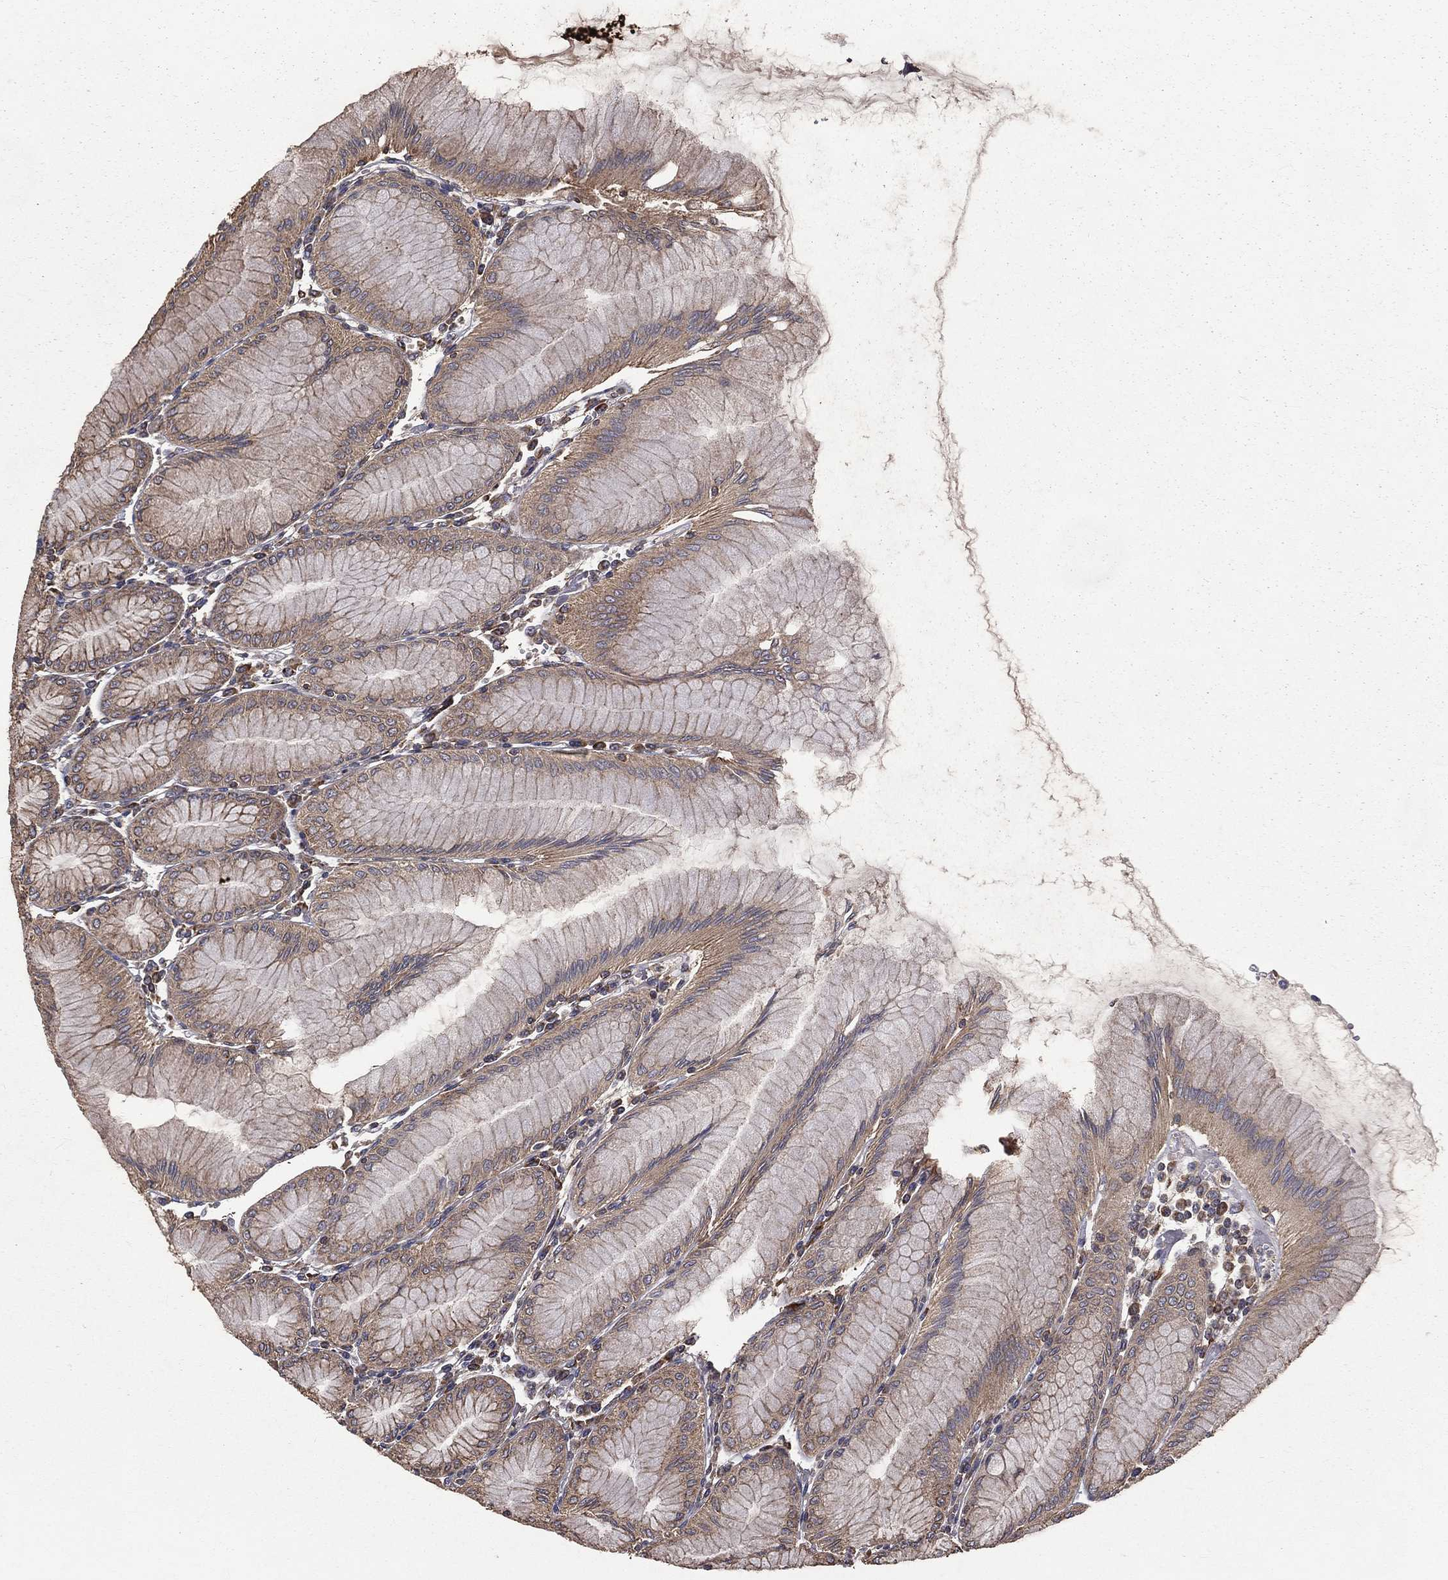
{"staining": {"intensity": "strong", "quantity": "<25%", "location": "cytoplasmic/membranous"}, "tissue": "stomach", "cell_type": "Glandular cells", "image_type": "normal", "snomed": [{"axis": "morphology", "description": "Normal tissue, NOS"}, {"axis": "topography", "description": "Stomach"}], "caption": "A high-resolution micrograph shows immunohistochemistry staining of unremarkable stomach, which demonstrates strong cytoplasmic/membranous expression in about <25% of glandular cells.", "gene": "OLFML1", "patient": {"sex": "female", "age": 57}}